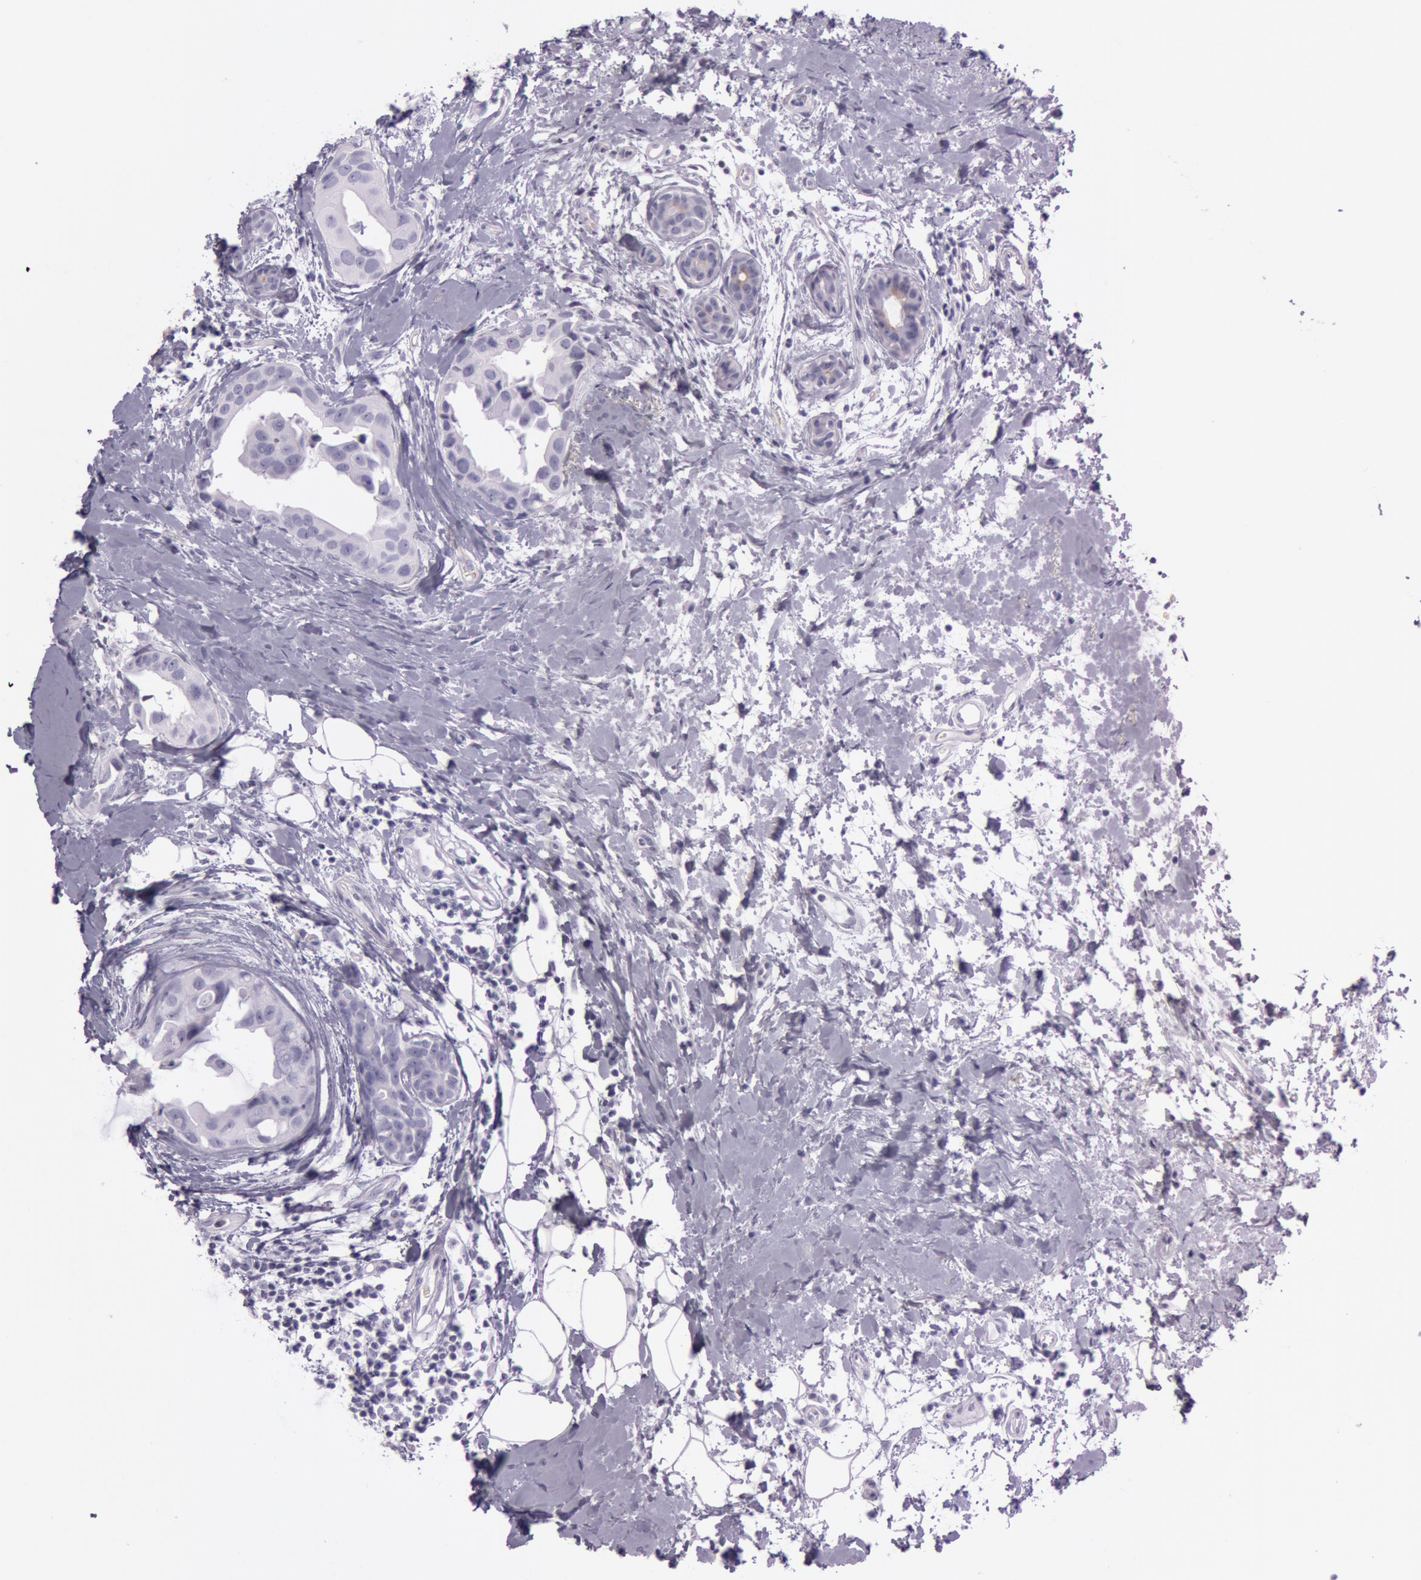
{"staining": {"intensity": "negative", "quantity": "none", "location": "none"}, "tissue": "breast cancer", "cell_type": "Tumor cells", "image_type": "cancer", "snomed": [{"axis": "morphology", "description": "Duct carcinoma"}, {"axis": "topography", "description": "Breast"}], "caption": "DAB (3,3'-diaminobenzidine) immunohistochemical staining of human invasive ductal carcinoma (breast) shows no significant positivity in tumor cells.", "gene": "FOLH1", "patient": {"sex": "female", "age": 40}}